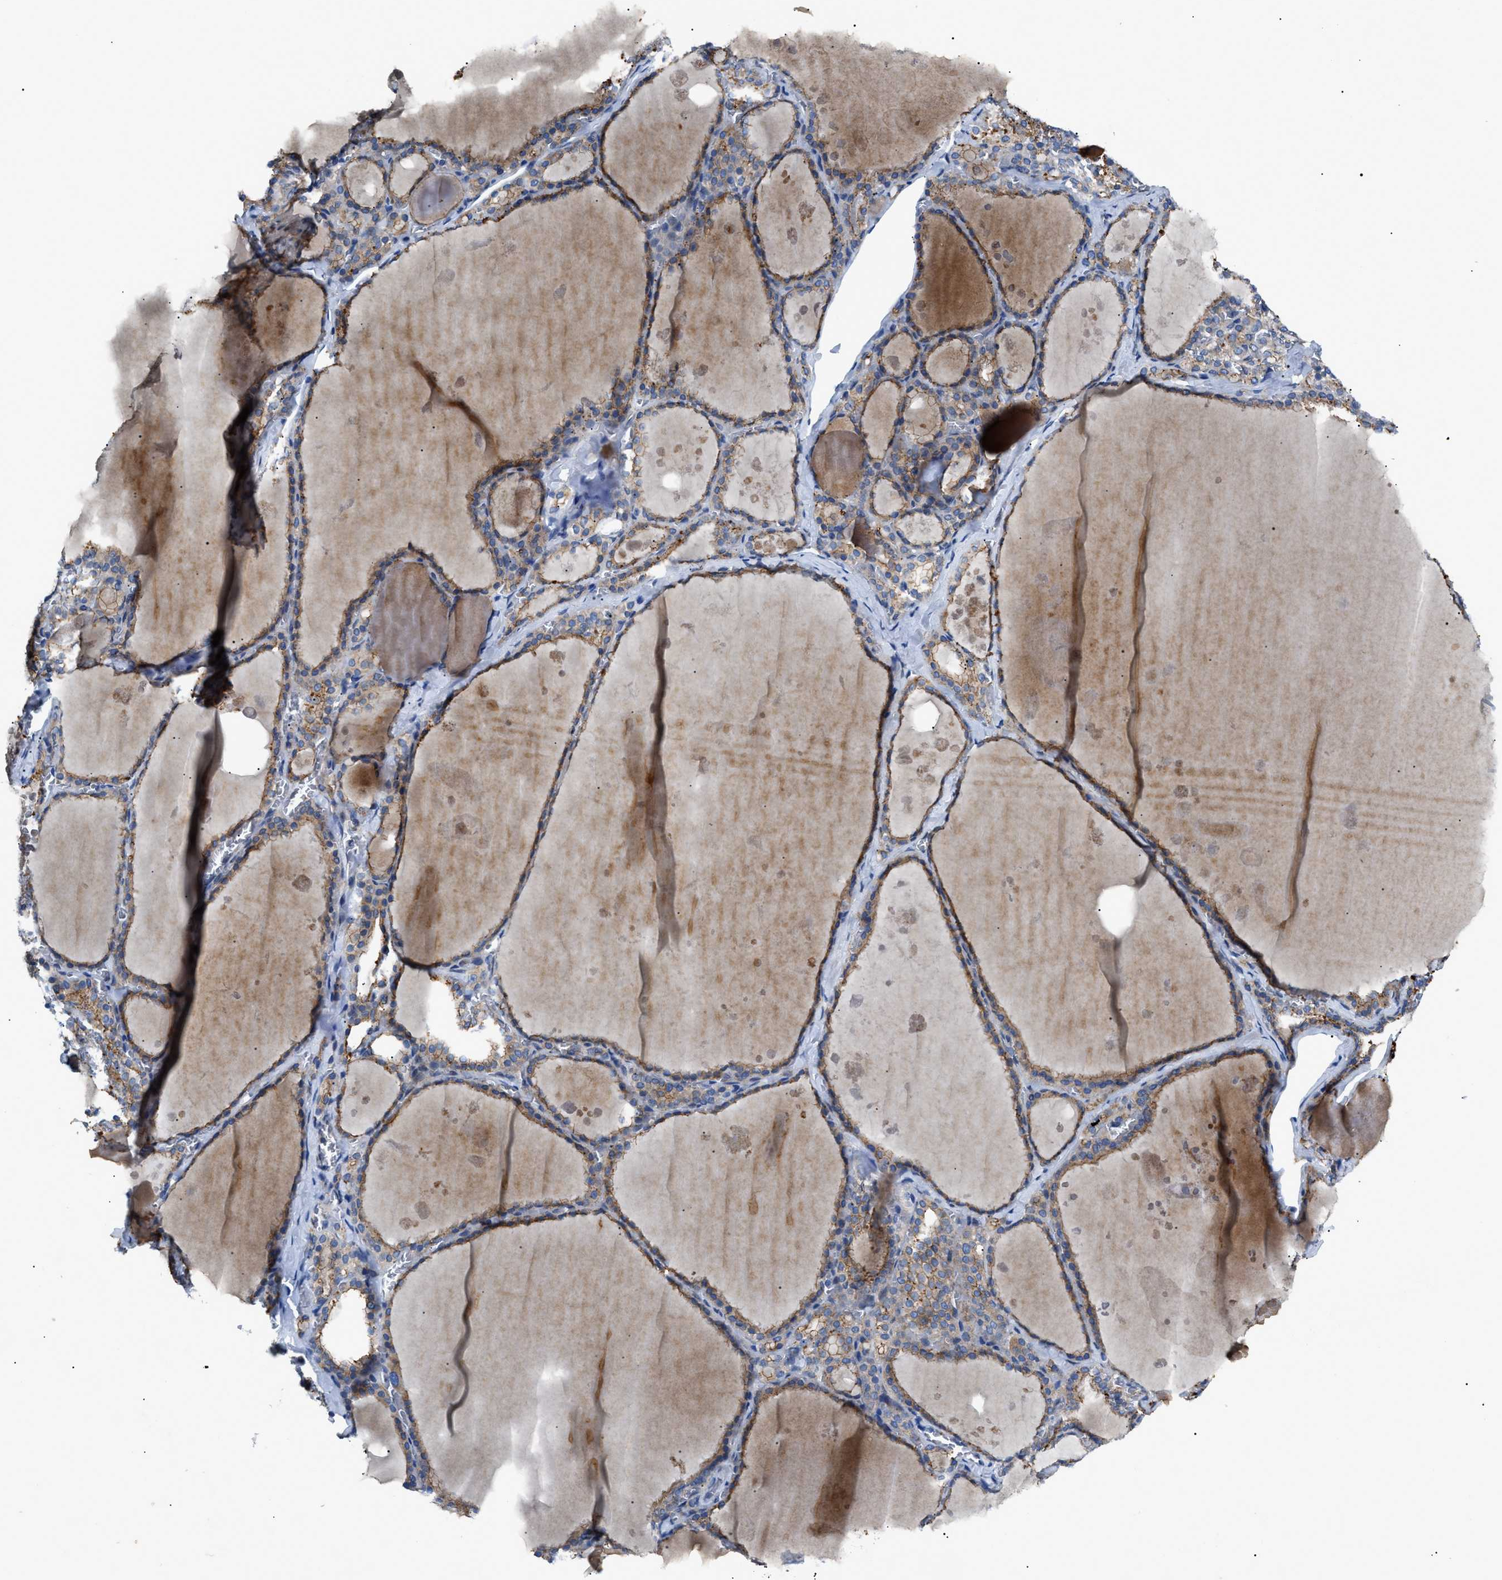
{"staining": {"intensity": "moderate", "quantity": ">75%", "location": "cytoplasmic/membranous"}, "tissue": "thyroid gland", "cell_type": "Glandular cells", "image_type": "normal", "snomed": [{"axis": "morphology", "description": "Normal tissue, NOS"}, {"axis": "topography", "description": "Thyroid gland"}], "caption": "Protein analysis of unremarkable thyroid gland displays moderate cytoplasmic/membranous positivity in approximately >75% of glandular cells. The staining was performed using DAB to visualize the protein expression in brown, while the nuclei were stained in blue with hematoxylin (Magnification: 20x).", "gene": "ZDHHC24", "patient": {"sex": "male", "age": 56}}